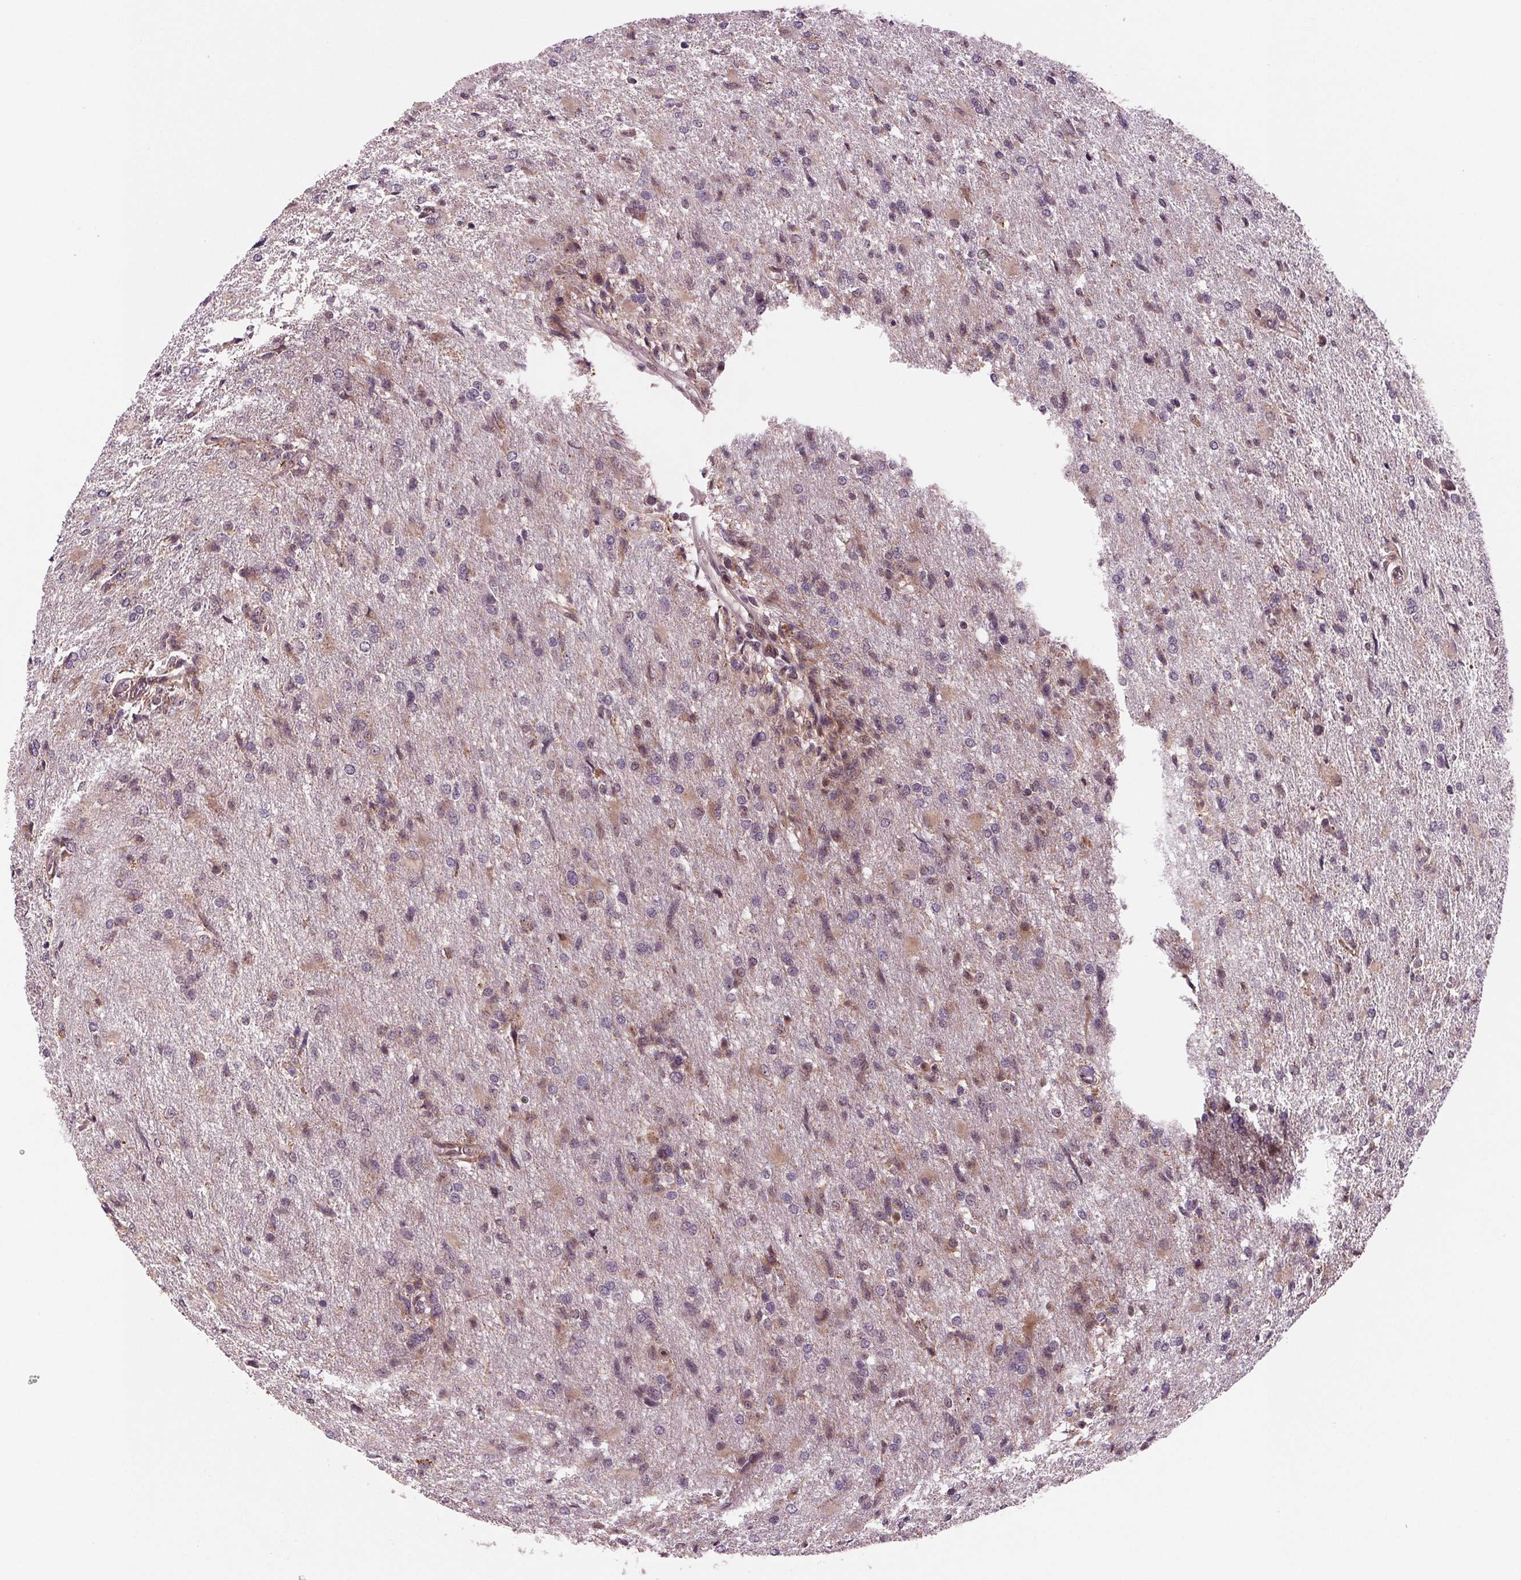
{"staining": {"intensity": "weak", "quantity": "<25%", "location": "cytoplasmic/membranous"}, "tissue": "glioma", "cell_type": "Tumor cells", "image_type": "cancer", "snomed": [{"axis": "morphology", "description": "Glioma, malignant, High grade"}, {"axis": "topography", "description": "Brain"}], "caption": "IHC photomicrograph of glioma stained for a protein (brown), which reveals no expression in tumor cells.", "gene": "STAT3", "patient": {"sex": "male", "age": 68}}